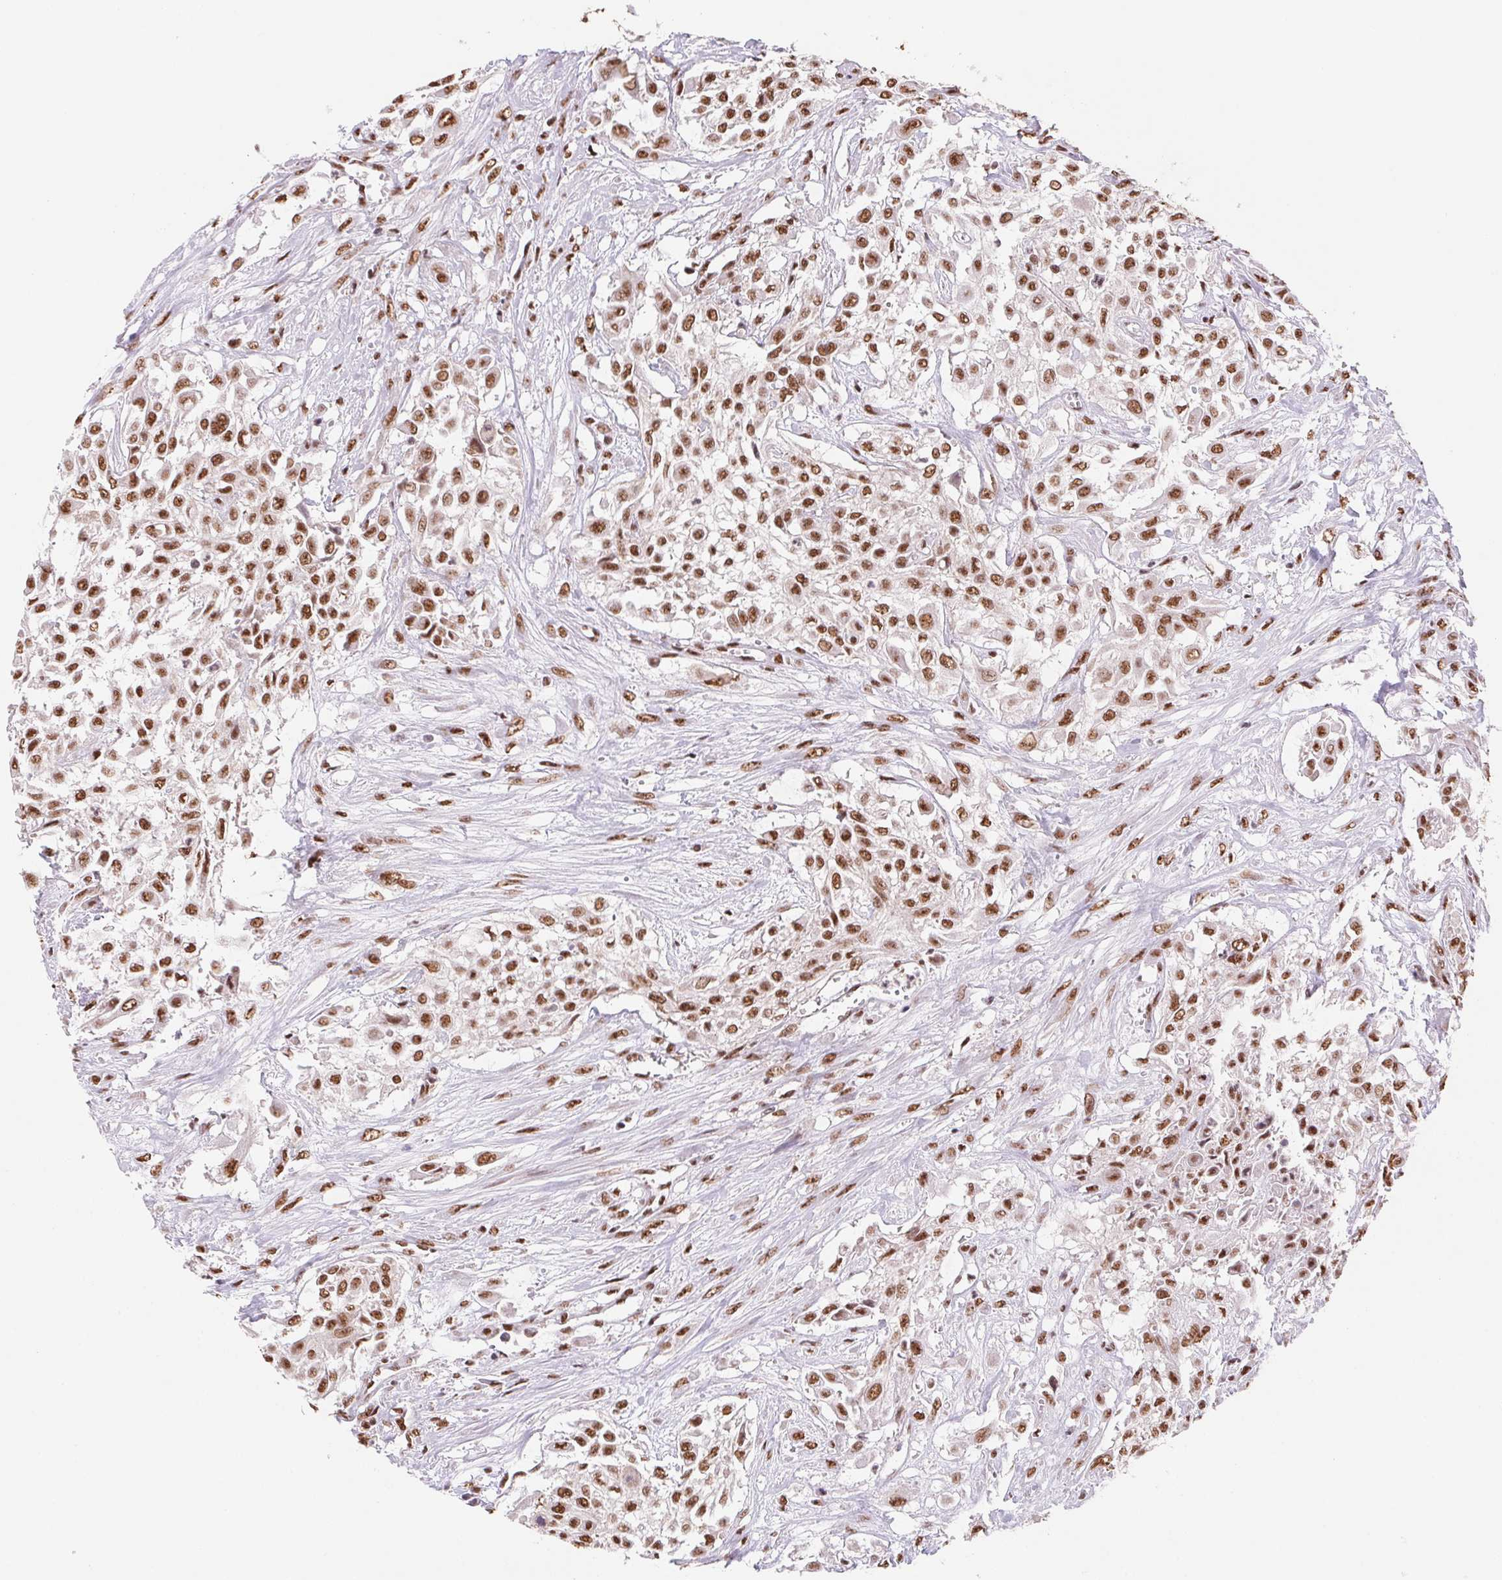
{"staining": {"intensity": "moderate", "quantity": ">75%", "location": "nuclear"}, "tissue": "urothelial cancer", "cell_type": "Tumor cells", "image_type": "cancer", "snomed": [{"axis": "morphology", "description": "Urothelial carcinoma, High grade"}, {"axis": "topography", "description": "Urinary bladder"}], "caption": "Urothelial carcinoma (high-grade) was stained to show a protein in brown. There is medium levels of moderate nuclear positivity in about >75% of tumor cells. (brown staining indicates protein expression, while blue staining denotes nuclei).", "gene": "SNRPG", "patient": {"sex": "male", "age": 57}}